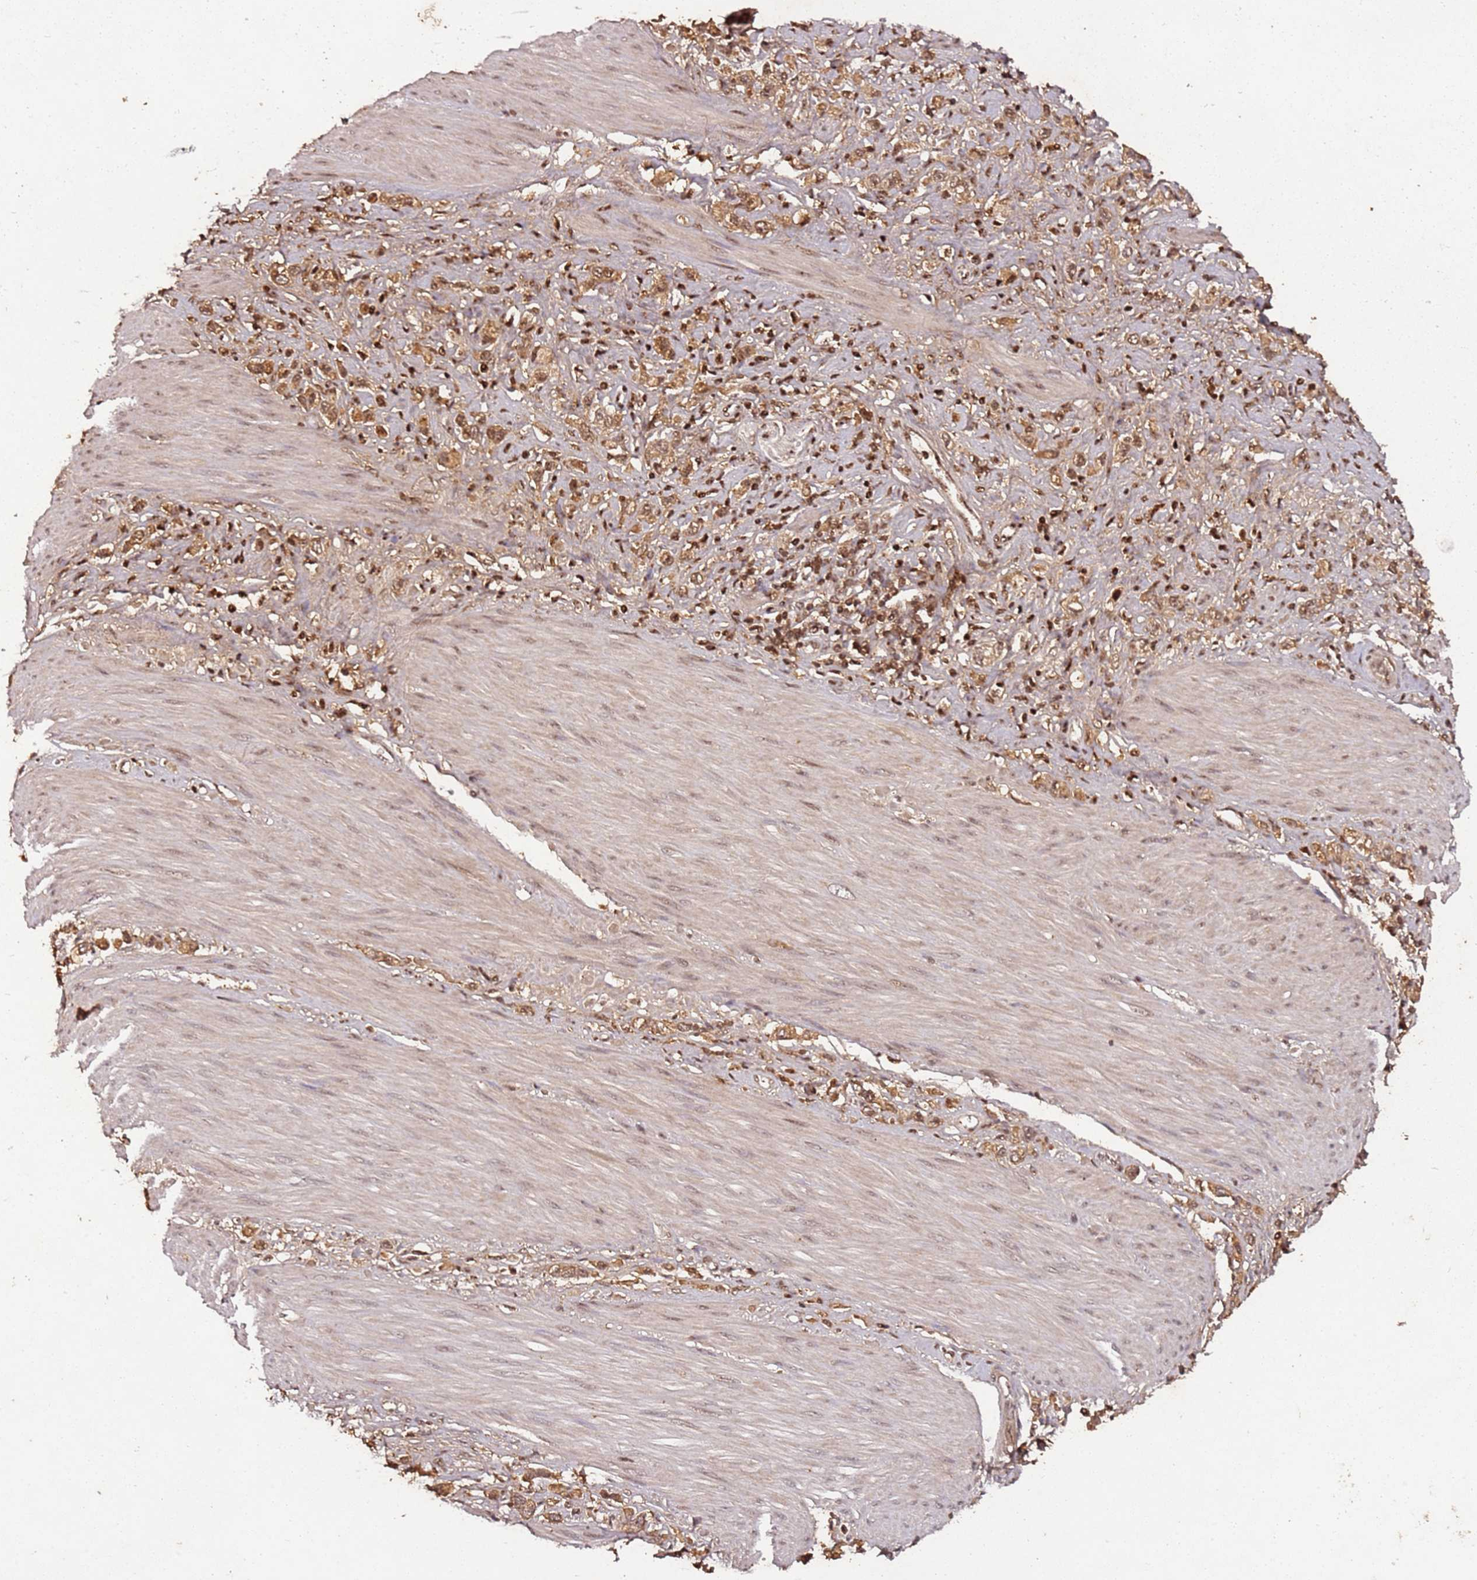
{"staining": {"intensity": "moderate", "quantity": ">75%", "location": "cytoplasmic/membranous,nuclear"}, "tissue": "stomach cancer", "cell_type": "Tumor cells", "image_type": "cancer", "snomed": [{"axis": "morphology", "description": "Adenocarcinoma, NOS"}, {"axis": "topography", "description": "Stomach"}], "caption": "Moderate cytoplasmic/membranous and nuclear staining is present in about >75% of tumor cells in stomach cancer (adenocarcinoma).", "gene": "COL1A2", "patient": {"sex": "female", "age": 65}}